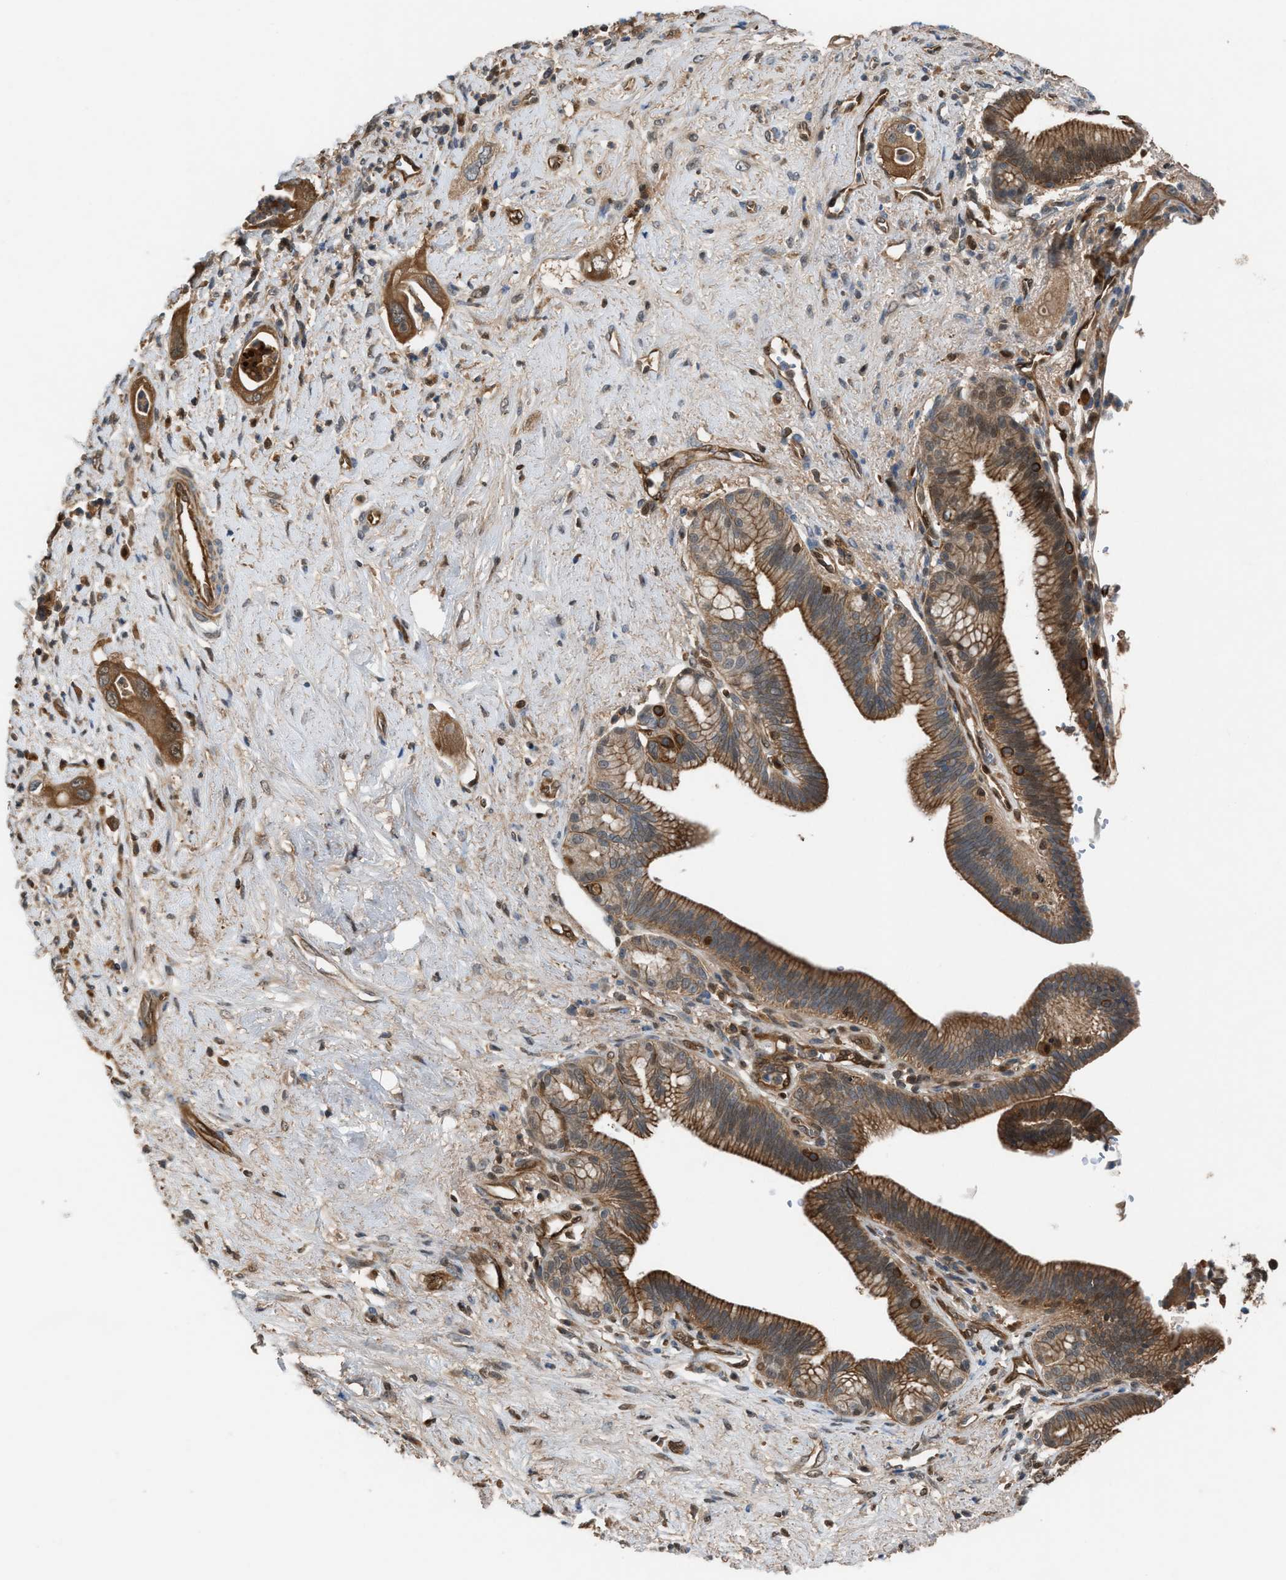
{"staining": {"intensity": "moderate", "quantity": ">75%", "location": "cytoplasmic/membranous"}, "tissue": "pancreatic cancer", "cell_type": "Tumor cells", "image_type": "cancer", "snomed": [{"axis": "morphology", "description": "Adenocarcinoma, NOS"}, {"axis": "topography", "description": "Pancreas"}], "caption": "Pancreatic adenocarcinoma stained for a protein (brown) reveals moderate cytoplasmic/membranous positive expression in approximately >75% of tumor cells.", "gene": "TPK1", "patient": {"sex": "male", "age": 59}}